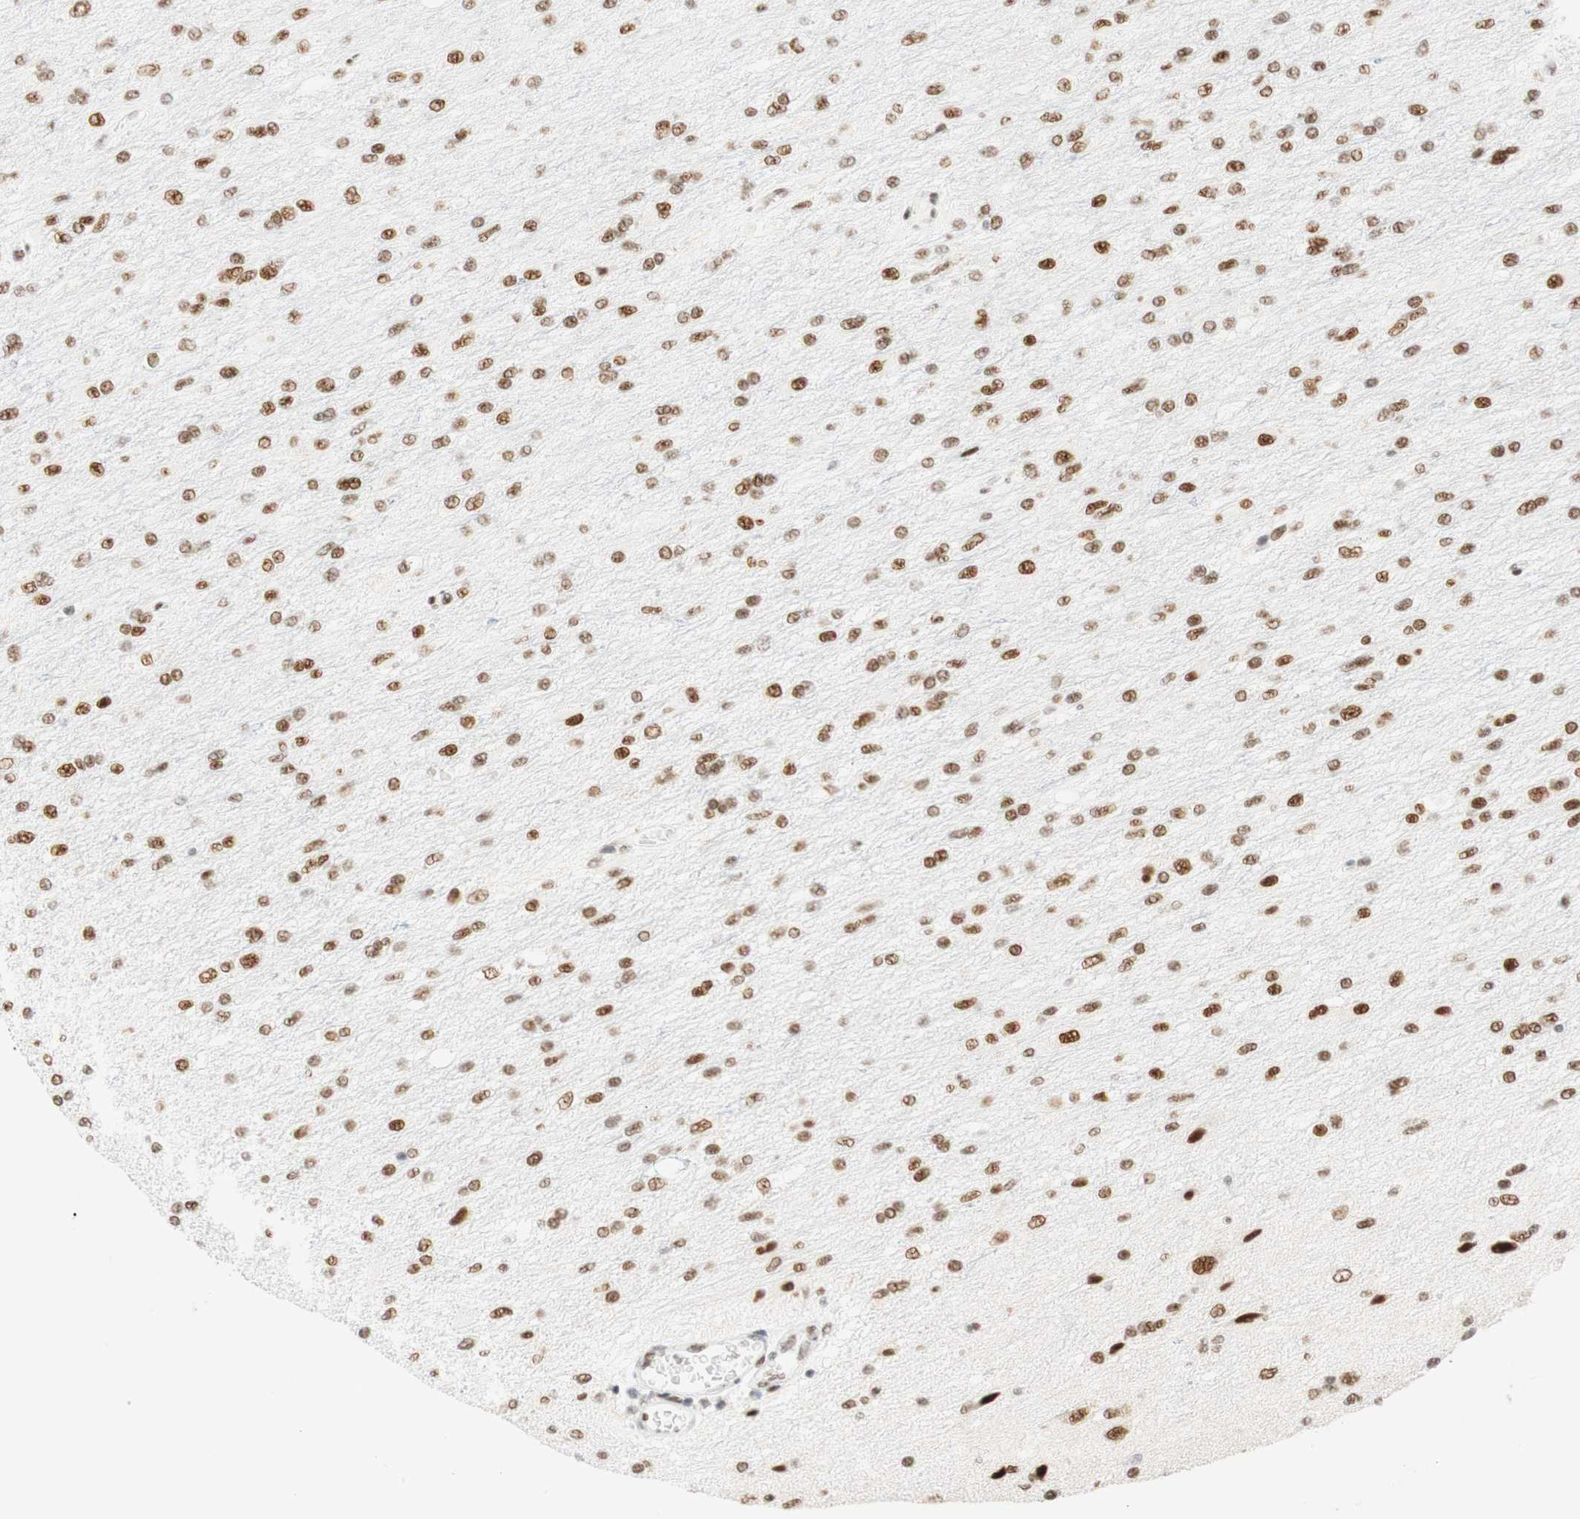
{"staining": {"intensity": "moderate", "quantity": "25%-75%", "location": "nuclear"}, "tissue": "glioma", "cell_type": "Tumor cells", "image_type": "cancer", "snomed": [{"axis": "morphology", "description": "Glioma, malignant, High grade"}, {"axis": "topography", "description": "Cerebral cortex"}], "caption": "This is a histology image of immunohistochemistry (IHC) staining of high-grade glioma (malignant), which shows moderate positivity in the nuclear of tumor cells.", "gene": "RNF20", "patient": {"sex": "female", "age": 36}}